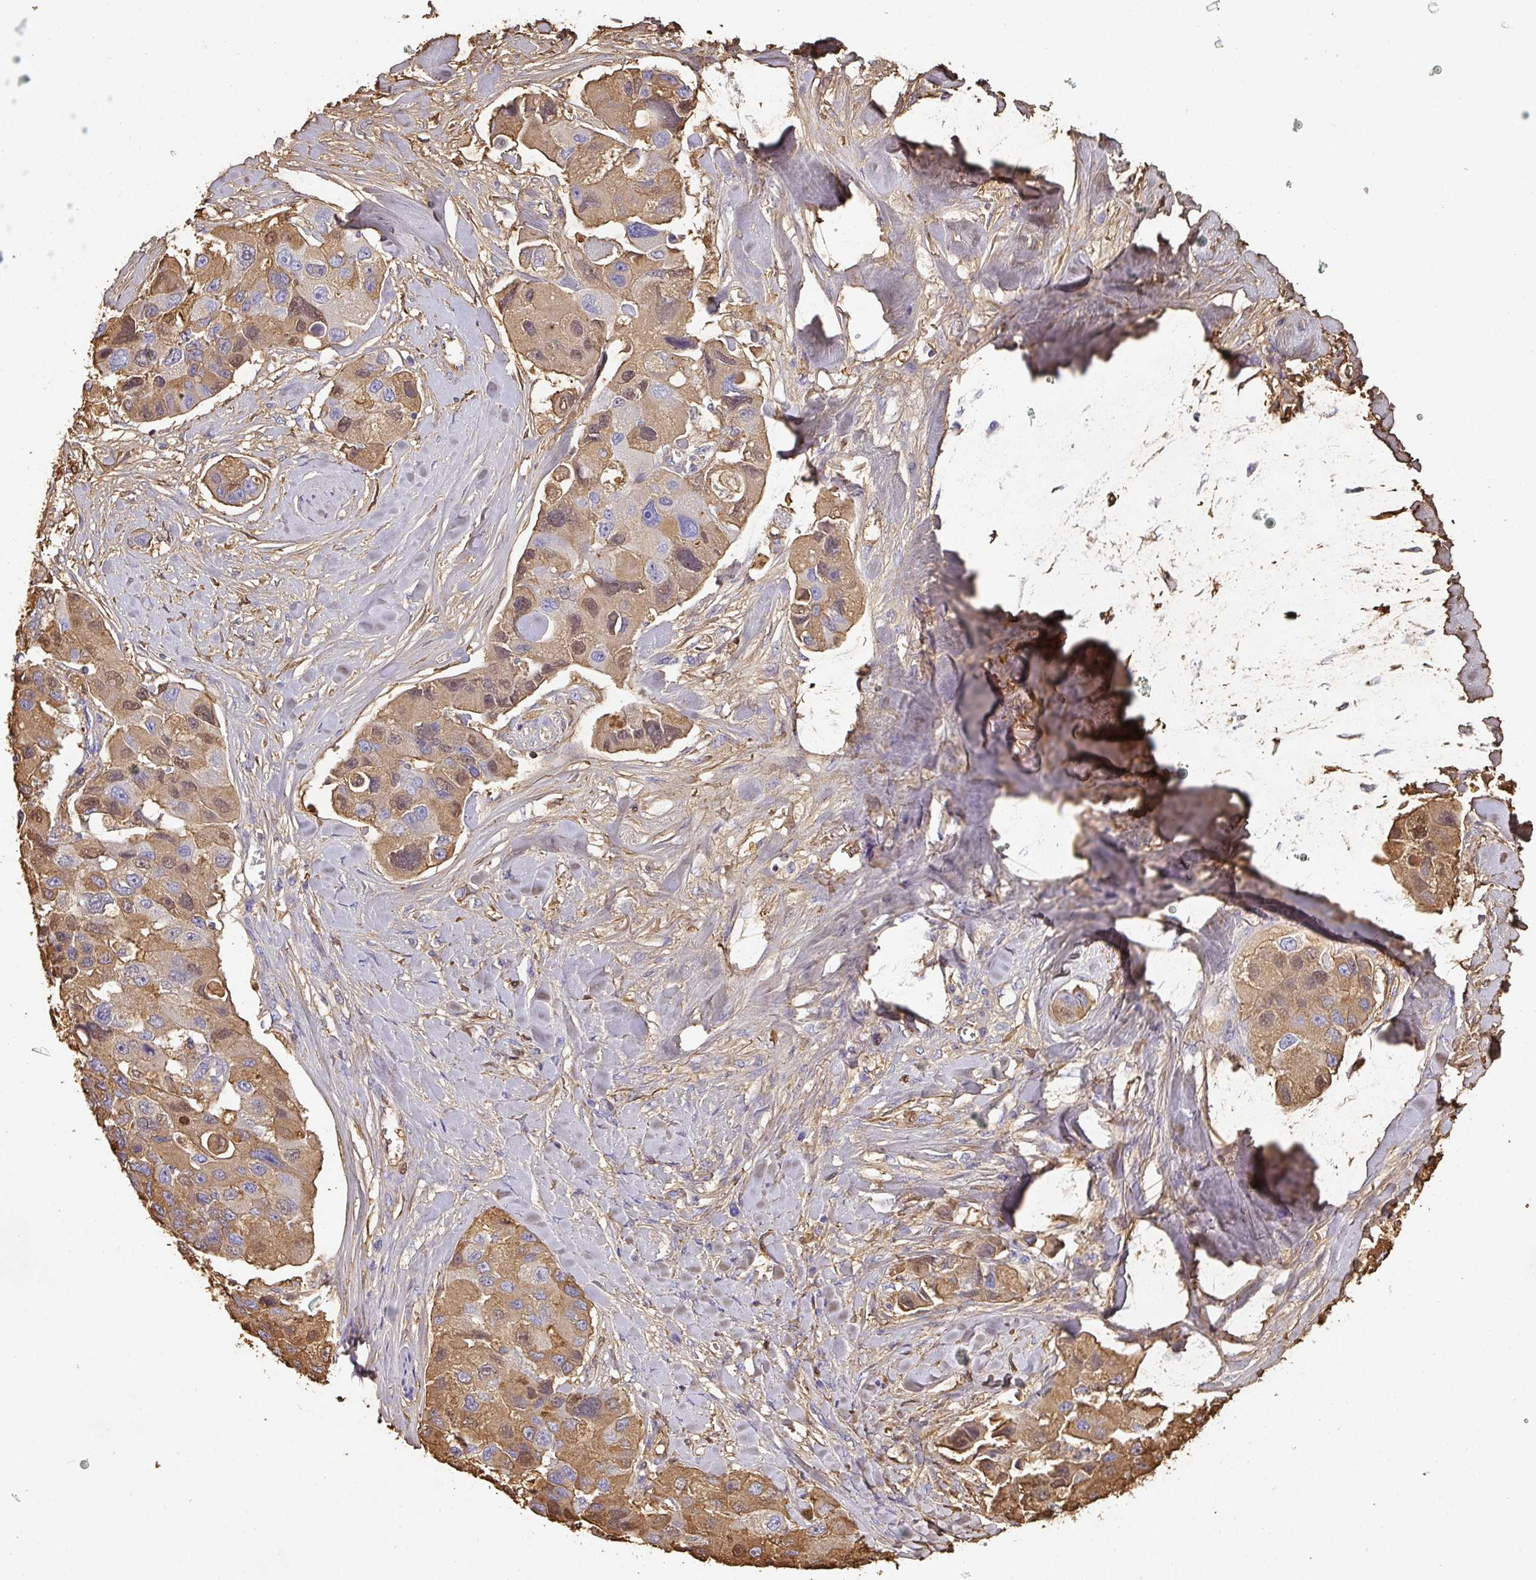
{"staining": {"intensity": "moderate", "quantity": "25%-75%", "location": "cytoplasmic/membranous,nuclear"}, "tissue": "lung cancer", "cell_type": "Tumor cells", "image_type": "cancer", "snomed": [{"axis": "morphology", "description": "Adenocarcinoma, NOS"}, {"axis": "topography", "description": "Lung"}], "caption": "Adenocarcinoma (lung) stained for a protein demonstrates moderate cytoplasmic/membranous and nuclear positivity in tumor cells. The protein is shown in brown color, while the nuclei are stained blue.", "gene": "ALB", "patient": {"sex": "female", "age": 54}}